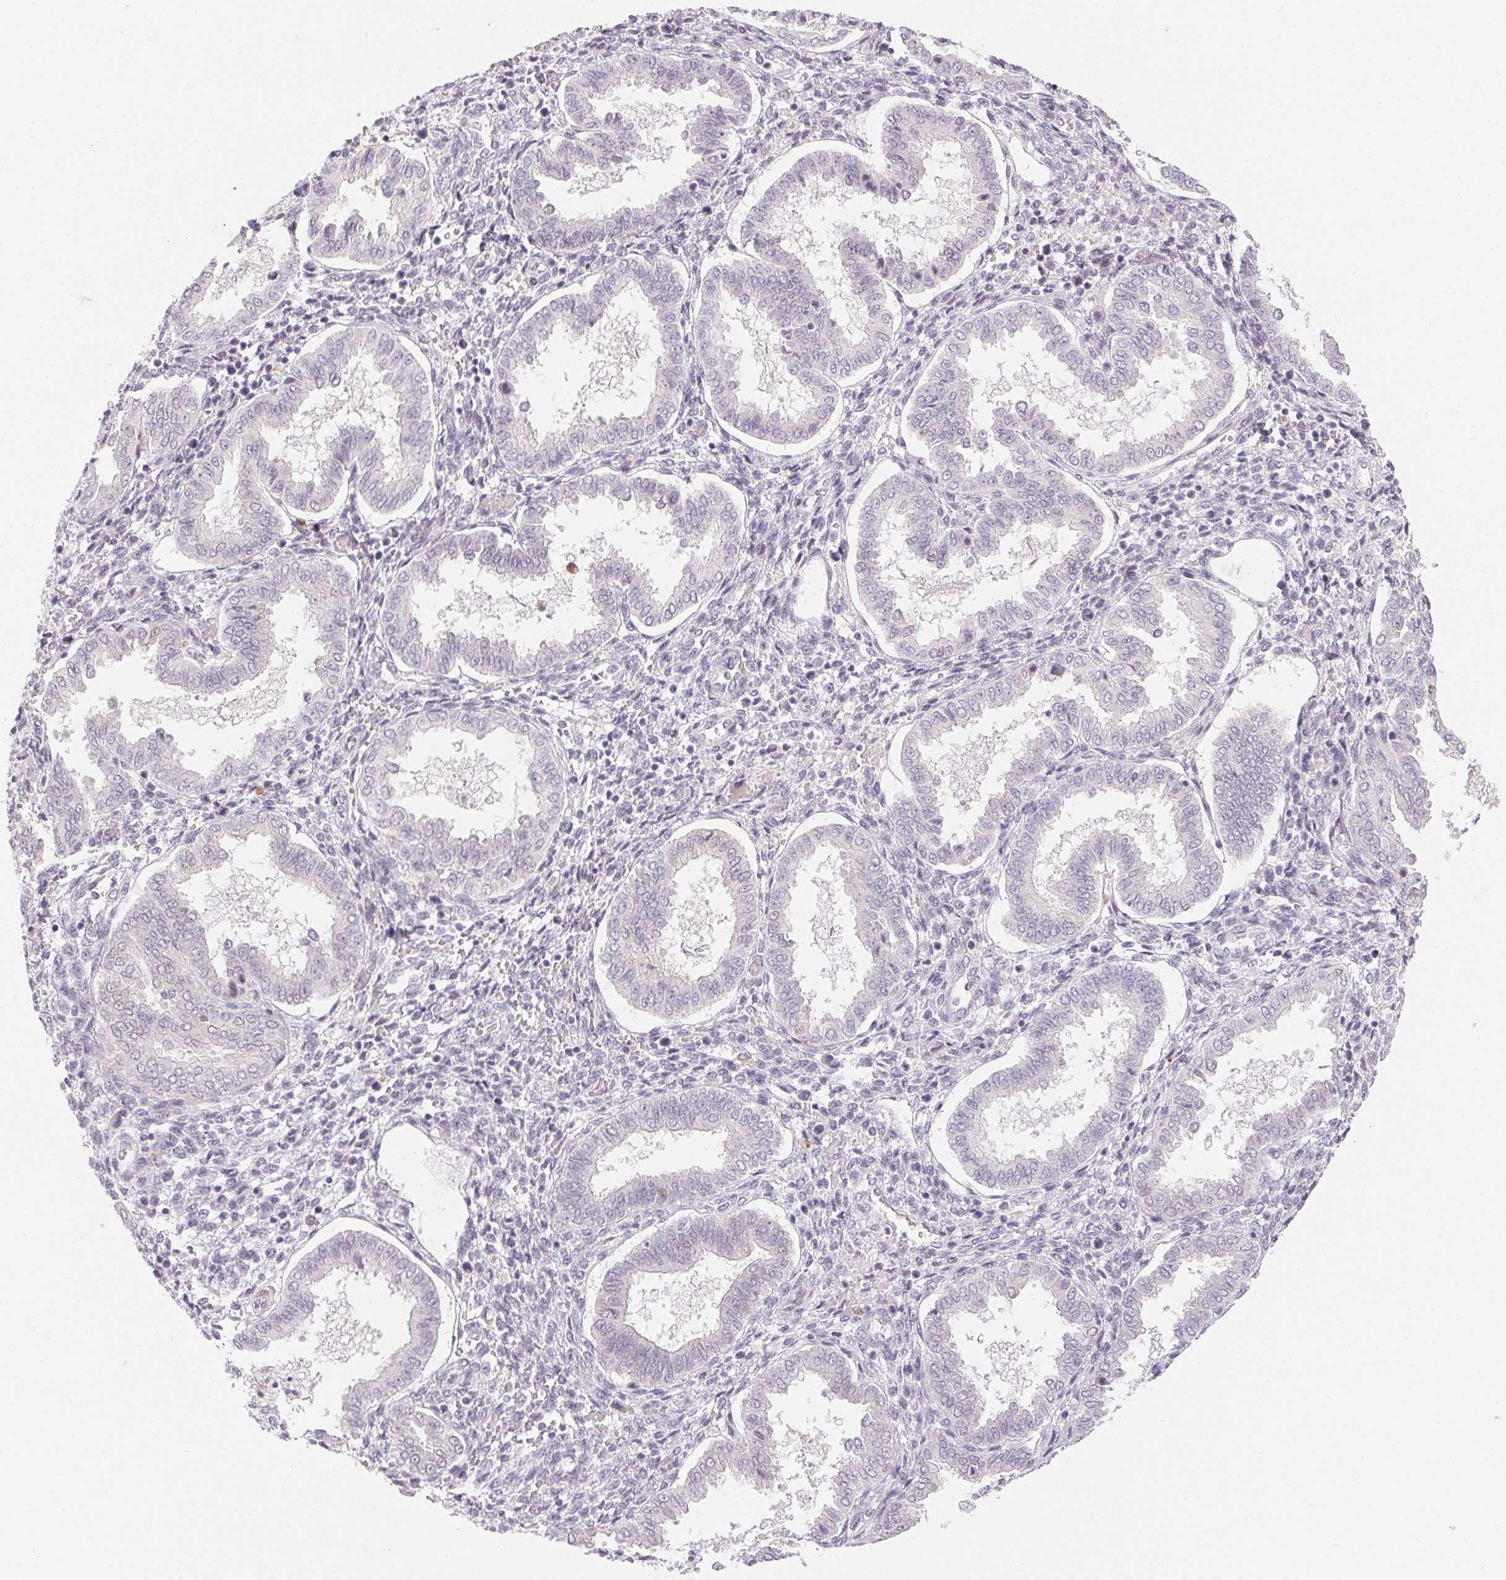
{"staining": {"intensity": "negative", "quantity": "none", "location": "none"}, "tissue": "endometrium", "cell_type": "Cells in endometrial stroma", "image_type": "normal", "snomed": [{"axis": "morphology", "description": "Normal tissue, NOS"}, {"axis": "topography", "description": "Endometrium"}], "caption": "This is an immunohistochemistry histopathology image of normal human endometrium. There is no positivity in cells in endometrial stroma.", "gene": "RPGRIP1", "patient": {"sex": "female", "age": 24}}